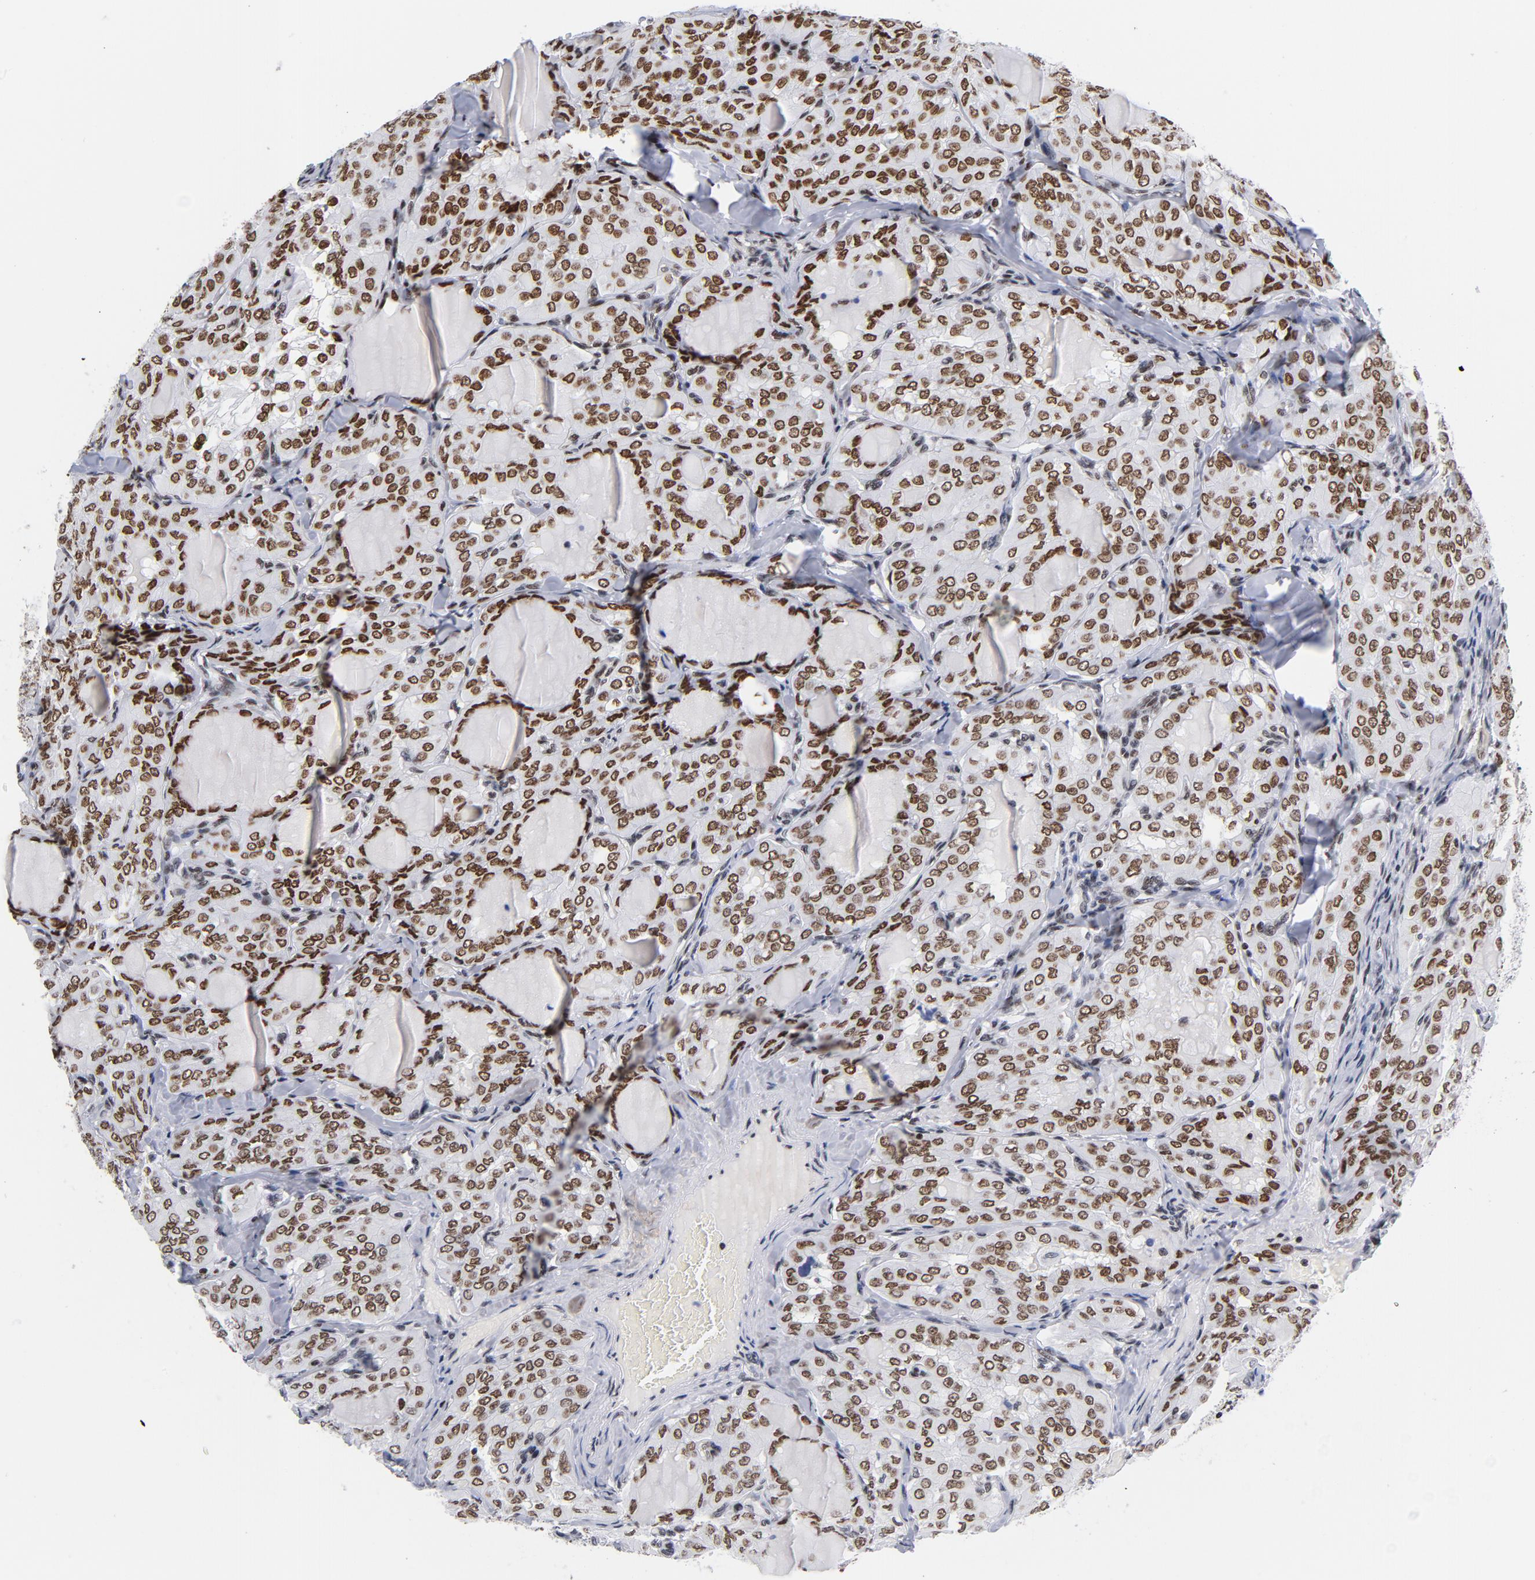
{"staining": {"intensity": "moderate", "quantity": ">75%", "location": "cytoplasmic/membranous,nuclear"}, "tissue": "thyroid cancer", "cell_type": "Tumor cells", "image_type": "cancer", "snomed": [{"axis": "morphology", "description": "Papillary adenocarcinoma, NOS"}, {"axis": "topography", "description": "Thyroid gland"}], "caption": "DAB (3,3'-diaminobenzidine) immunohistochemical staining of thyroid cancer (papillary adenocarcinoma) exhibits moderate cytoplasmic/membranous and nuclear protein staining in about >75% of tumor cells.", "gene": "TOP2B", "patient": {"sex": "male", "age": 20}}